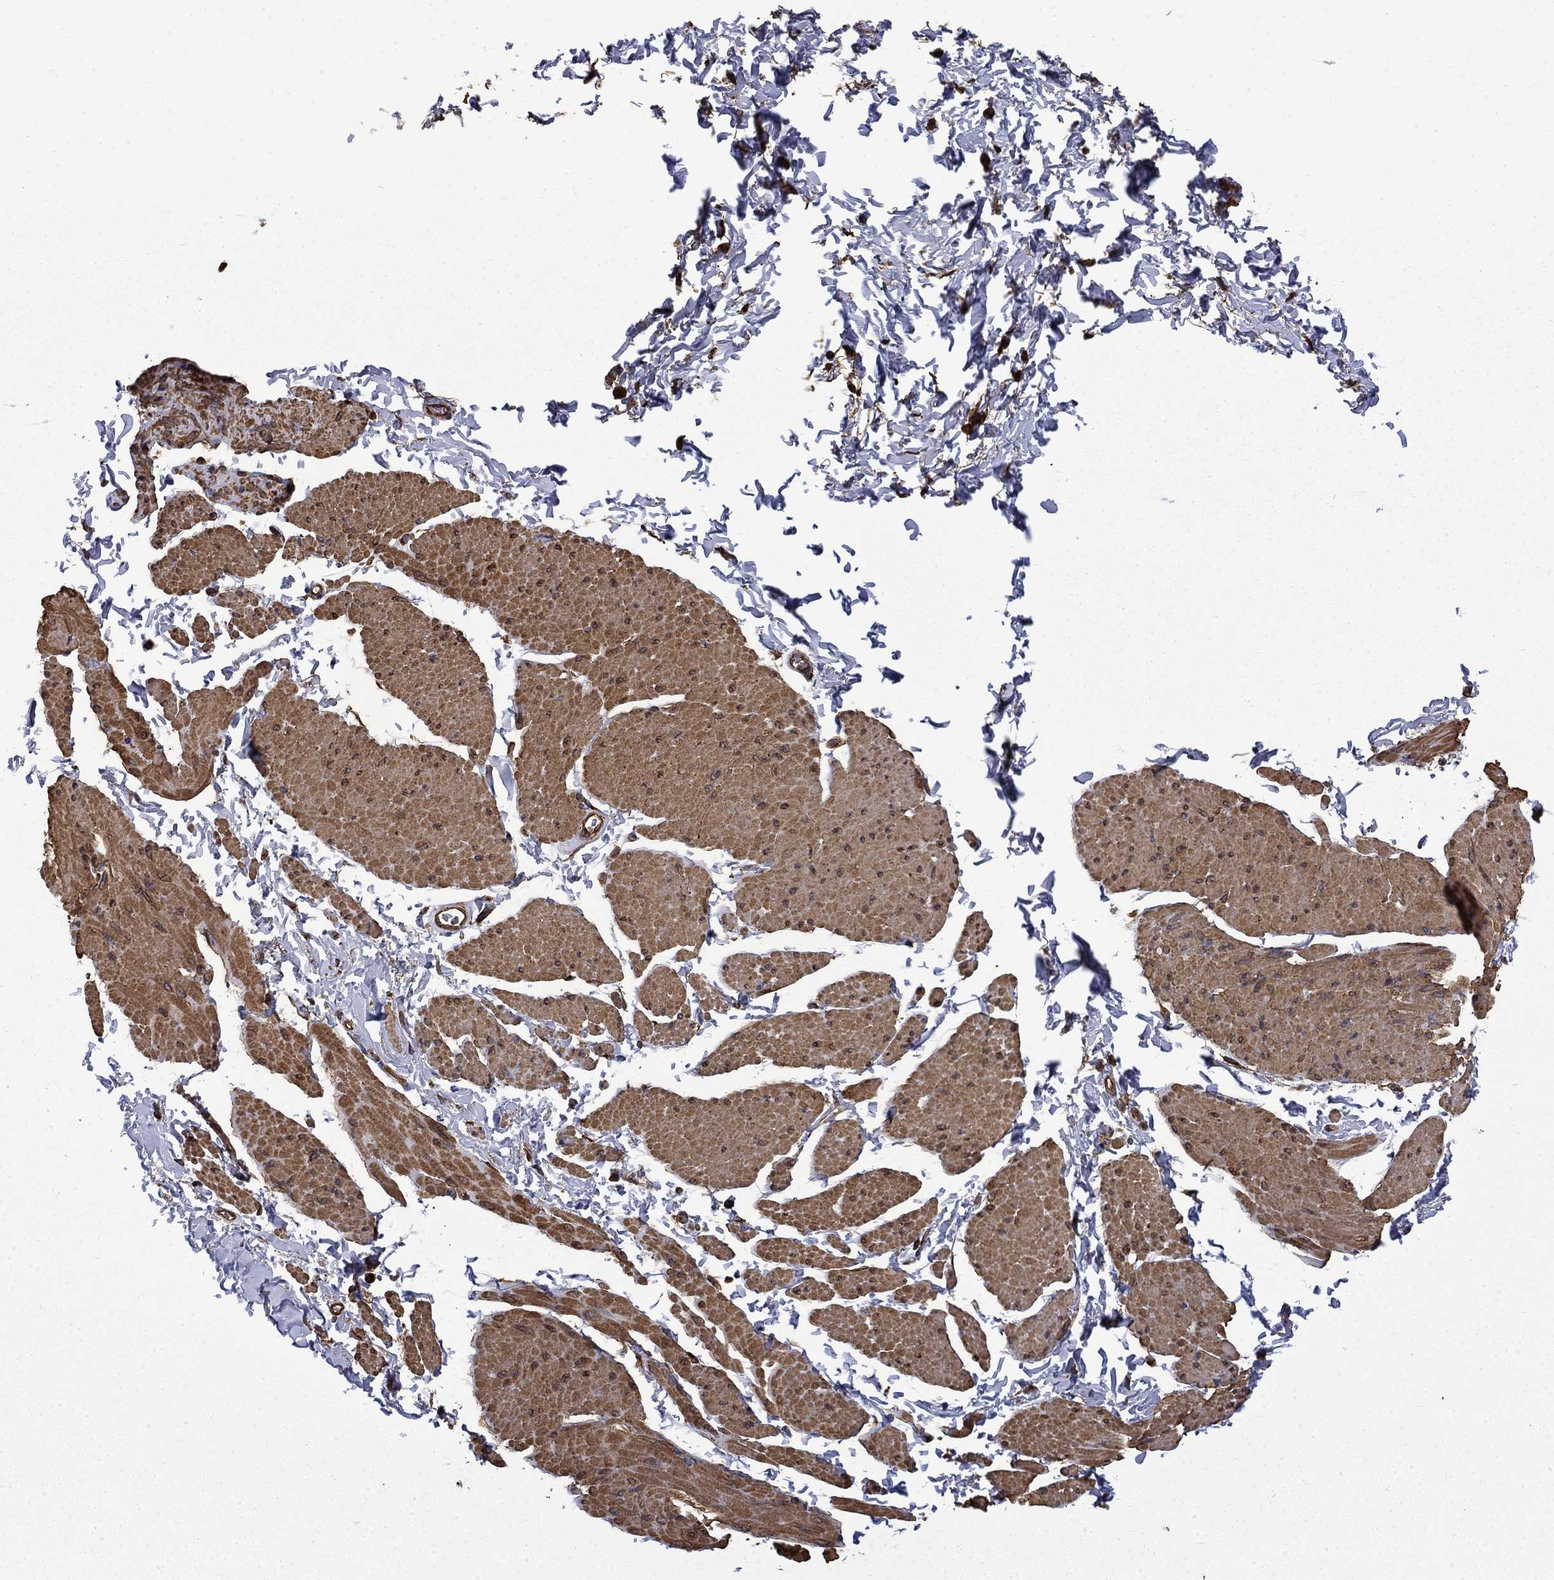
{"staining": {"intensity": "moderate", "quantity": ">75%", "location": "cytoplasmic/membranous"}, "tissue": "smooth muscle", "cell_type": "Smooth muscle cells", "image_type": "normal", "snomed": [{"axis": "morphology", "description": "Normal tissue, NOS"}, {"axis": "topography", "description": "Adipose tissue"}, {"axis": "topography", "description": "Smooth muscle"}, {"axis": "topography", "description": "Peripheral nerve tissue"}], "caption": "Protein staining of benign smooth muscle exhibits moderate cytoplasmic/membranous positivity in about >75% of smooth muscle cells. (Stains: DAB (3,3'-diaminobenzidine) in brown, nuclei in blue, Microscopy: brightfield microscopy at high magnification).", "gene": "CUTC", "patient": {"sex": "male", "age": 83}}